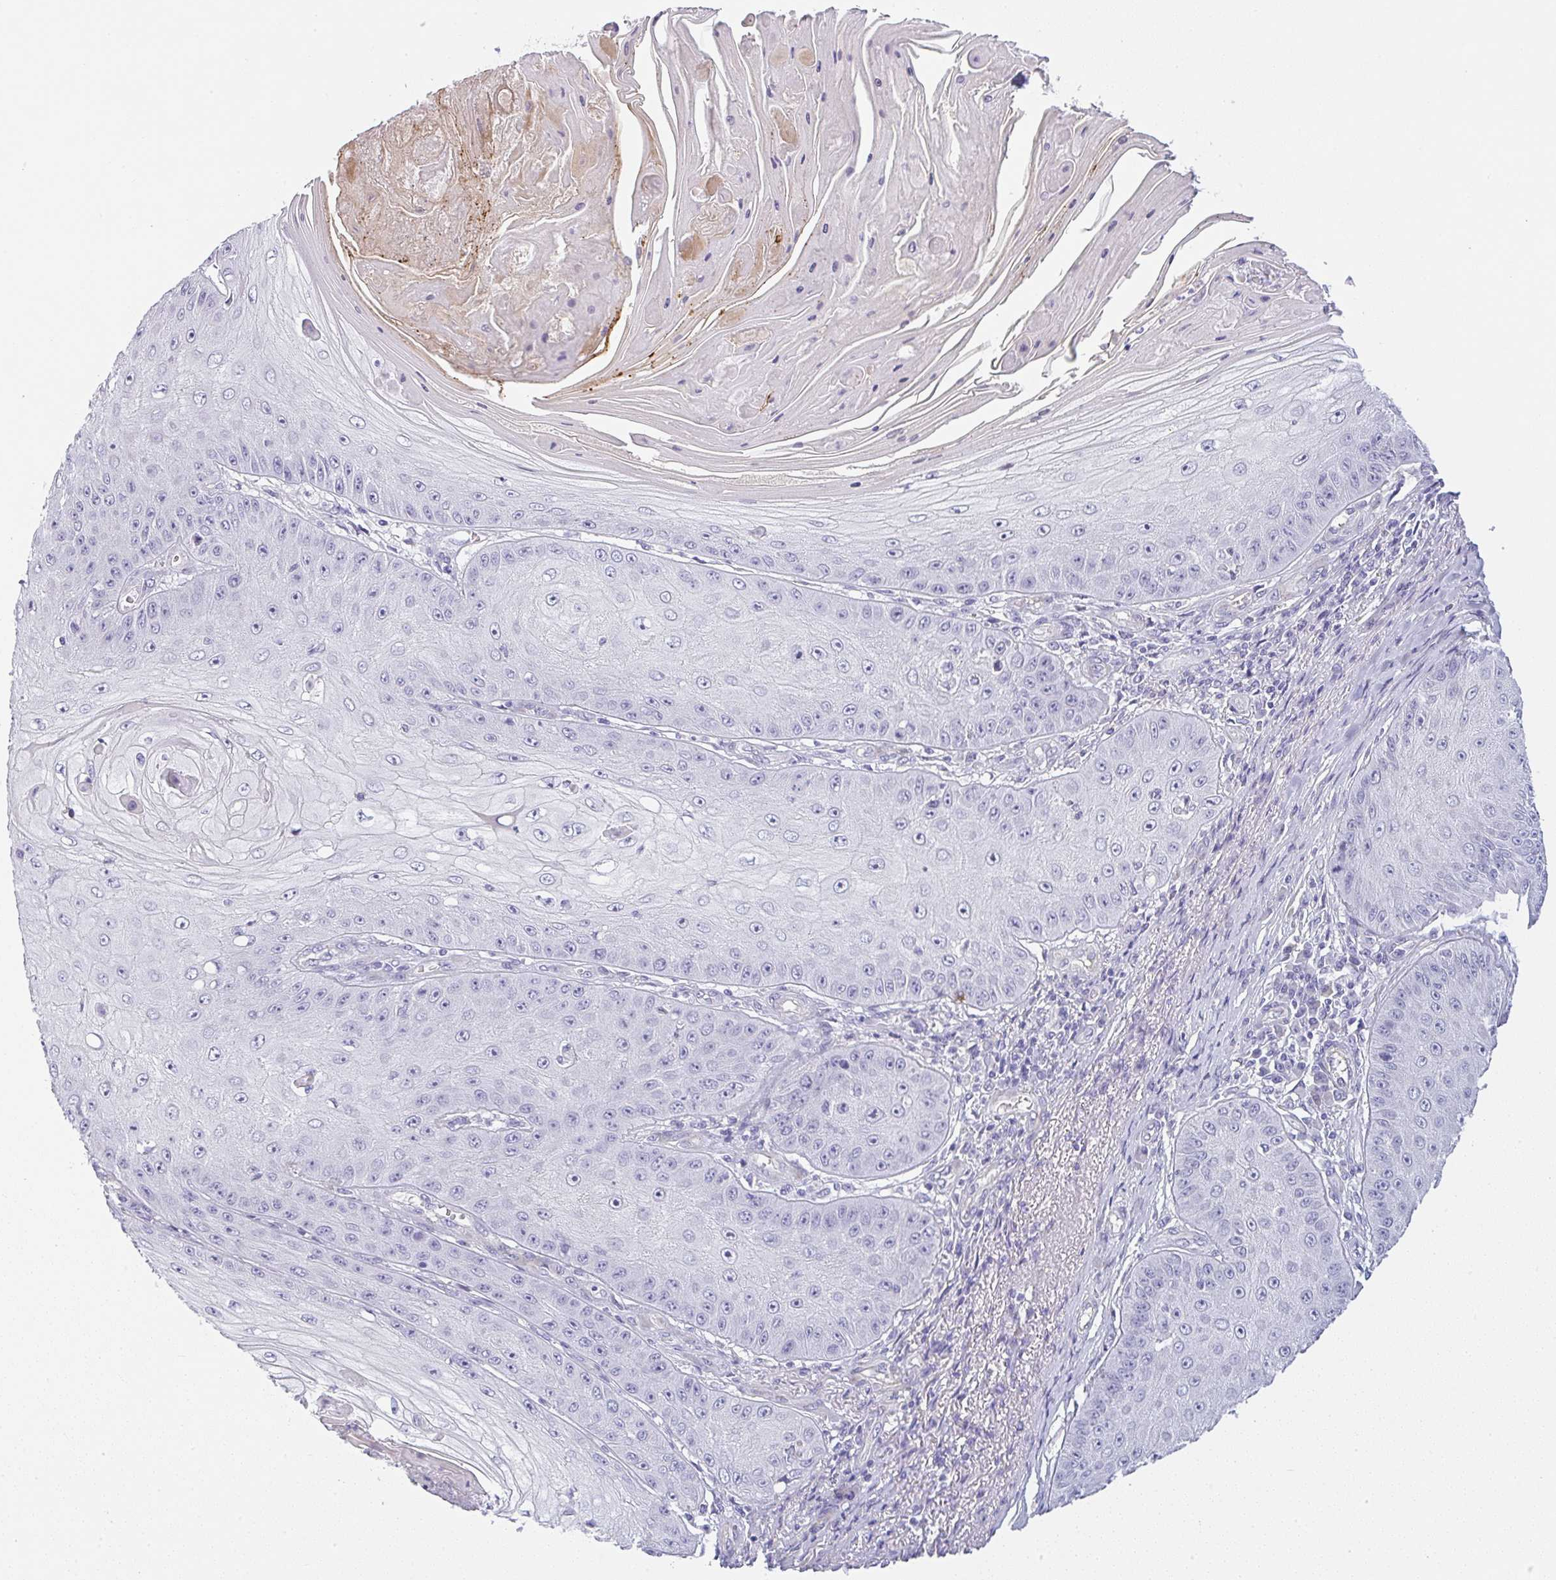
{"staining": {"intensity": "negative", "quantity": "none", "location": "none"}, "tissue": "skin cancer", "cell_type": "Tumor cells", "image_type": "cancer", "snomed": [{"axis": "morphology", "description": "Squamous cell carcinoma, NOS"}, {"axis": "topography", "description": "Skin"}], "caption": "Immunohistochemical staining of skin cancer exhibits no significant expression in tumor cells.", "gene": "LPAR4", "patient": {"sex": "male", "age": 70}}